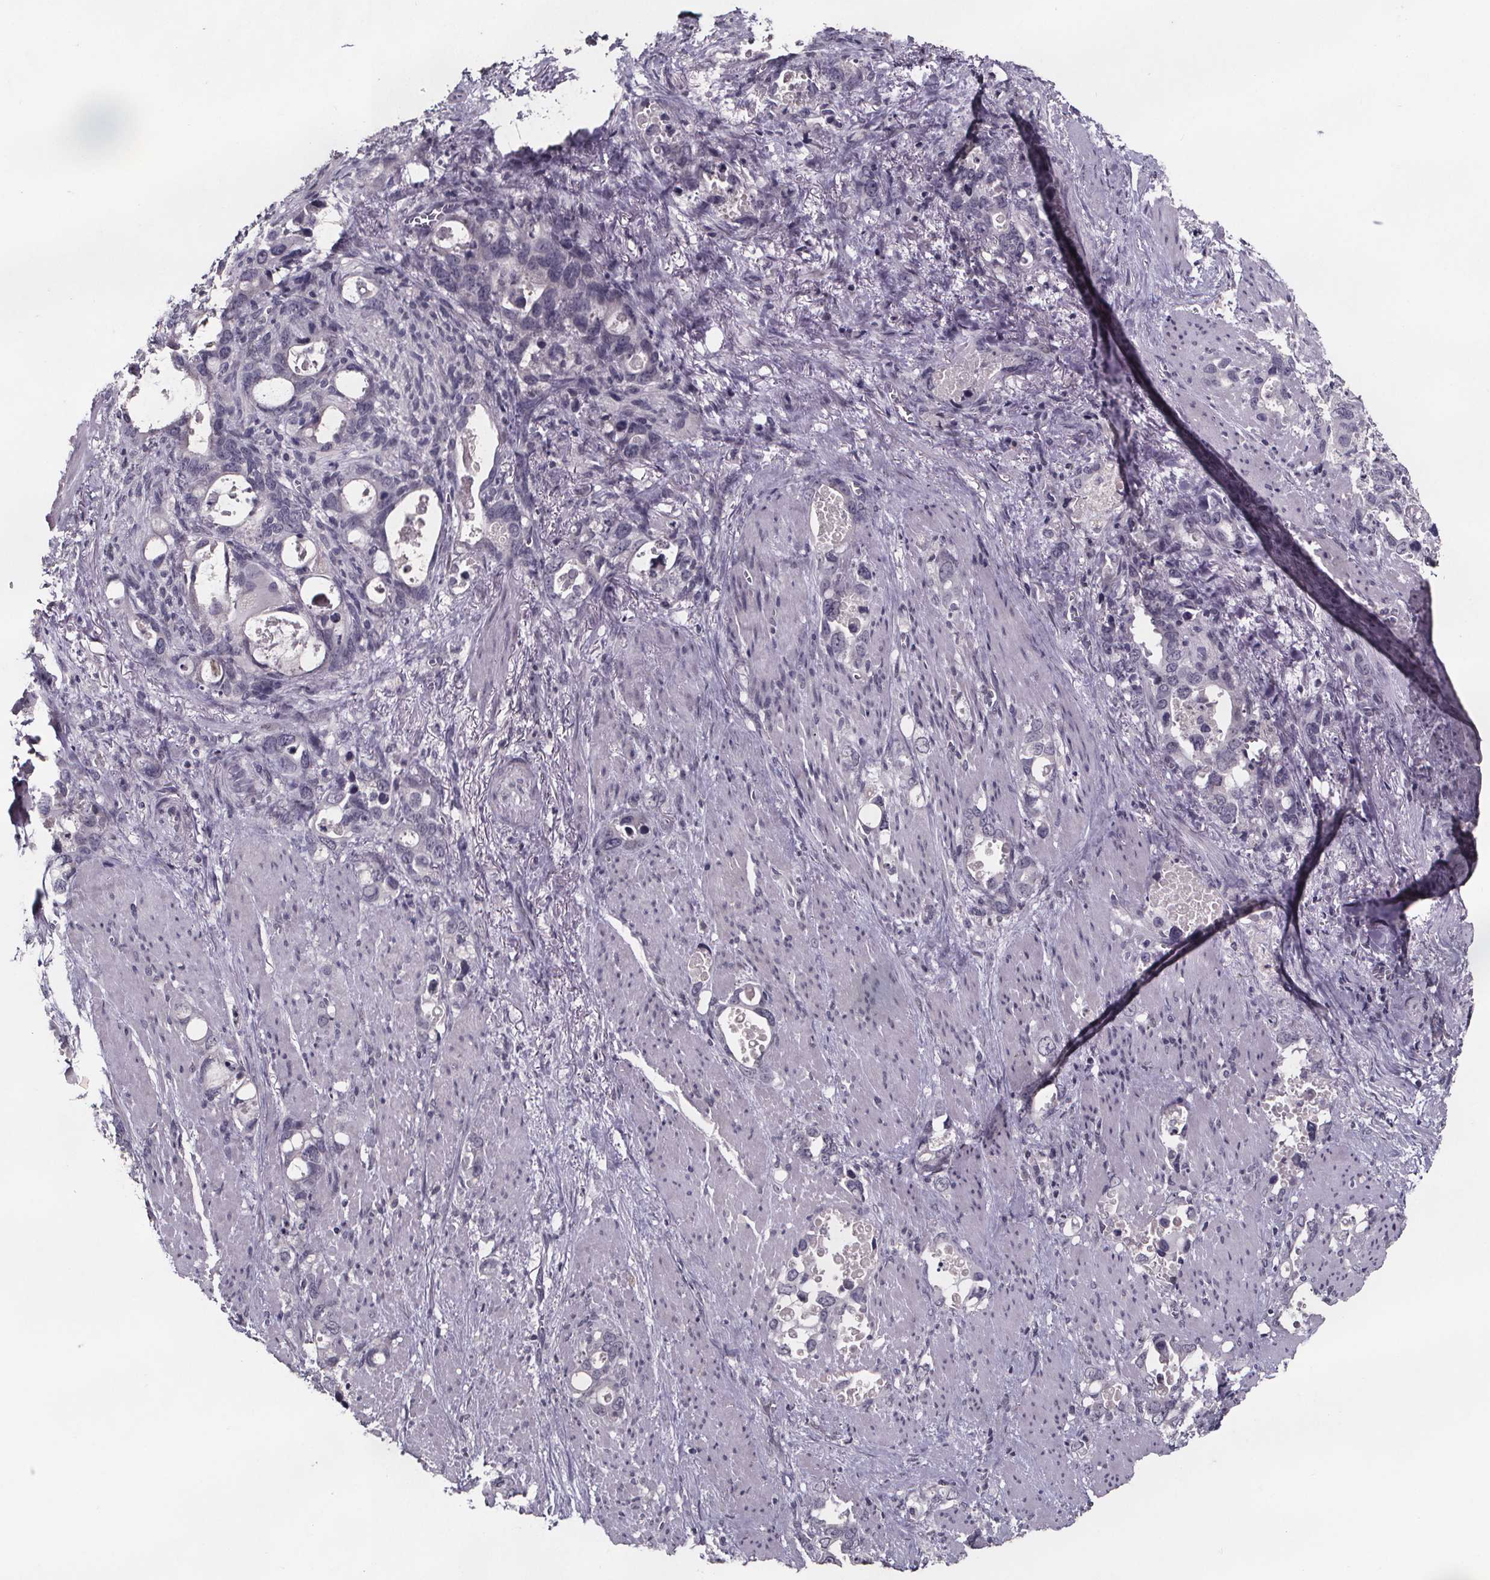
{"staining": {"intensity": "negative", "quantity": "none", "location": "none"}, "tissue": "stomach cancer", "cell_type": "Tumor cells", "image_type": "cancer", "snomed": [{"axis": "morphology", "description": "Normal tissue, NOS"}, {"axis": "morphology", "description": "Adenocarcinoma, NOS"}, {"axis": "topography", "description": "Esophagus"}, {"axis": "topography", "description": "Stomach, upper"}], "caption": "Immunohistochemistry (IHC) image of stomach cancer (adenocarcinoma) stained for a protein (brown), which reveals no staining in tumor cells. (DAB IHC, high magnification).", "gene": "AR", "patient": {"sex": "male", "age": 74}}